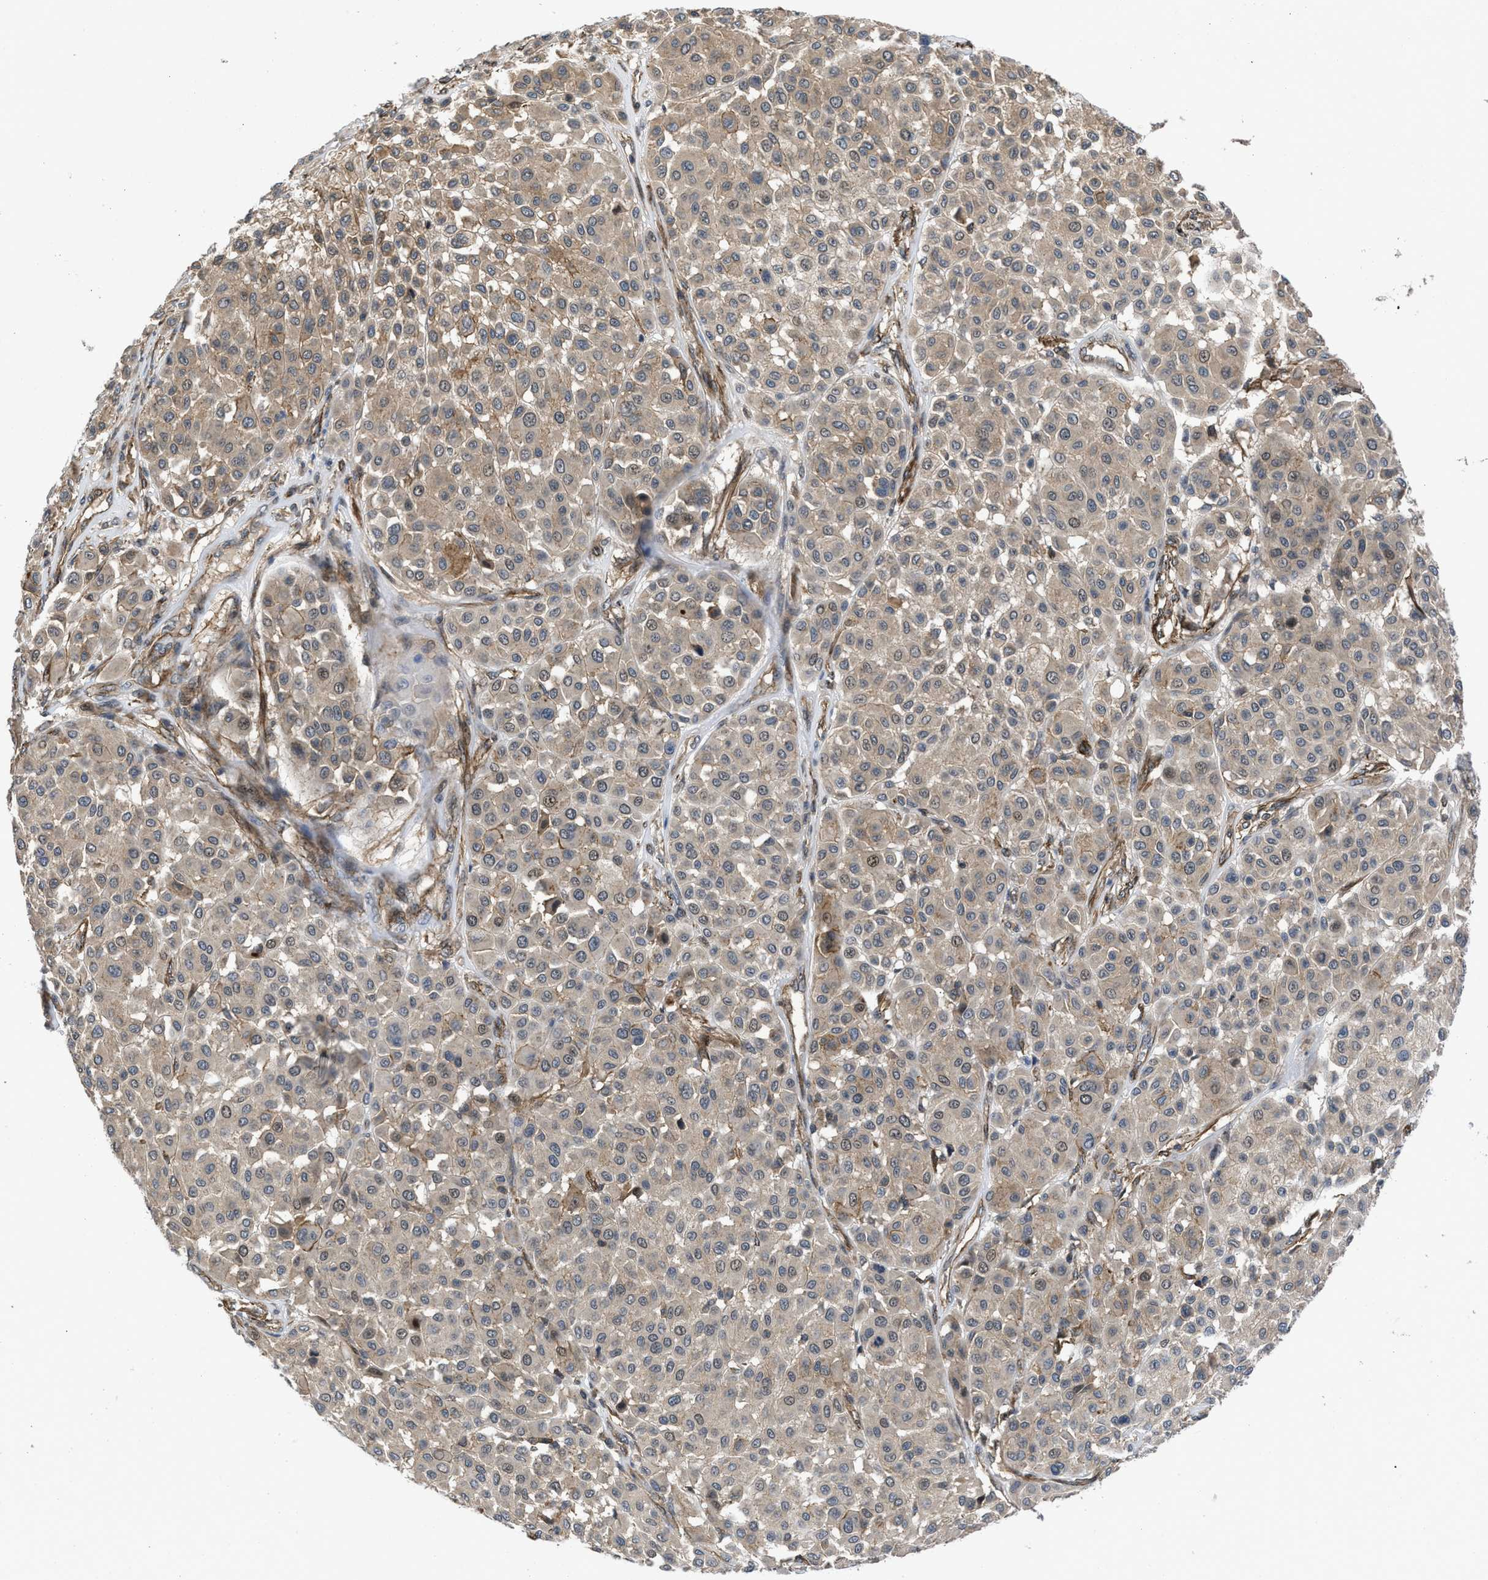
{"staining": {"intensity": "moderate", "quantity": ">75%", "location": "cytoplasmic/membranous,nuclear"}, "tissue": "melanoma", "cell_type": "Tumor cells", "image_type": "cancer", "snomed": [{"axis": "morphology", "description": "Malignant melanoma, Metastatic site"}, {"axis": "topography", "description": "Soft tissue"}], "caption": "Malignant melanoma (metastatic site) stained with DAB (3,3'-diaminobenzidine) immunohistochemistry reveals medium levels of moderate cytoplasmic/membranous and nuclear positivity in about >75% of tumor cells. (Stains: DAB (3,3'-diaminobenzidine) in brown, nuclei in blue, Microscopy: brightfield microscopy at high magnification).", "gene": "GPATCH2L", "patient": {"sex": "male", "age": 41}}